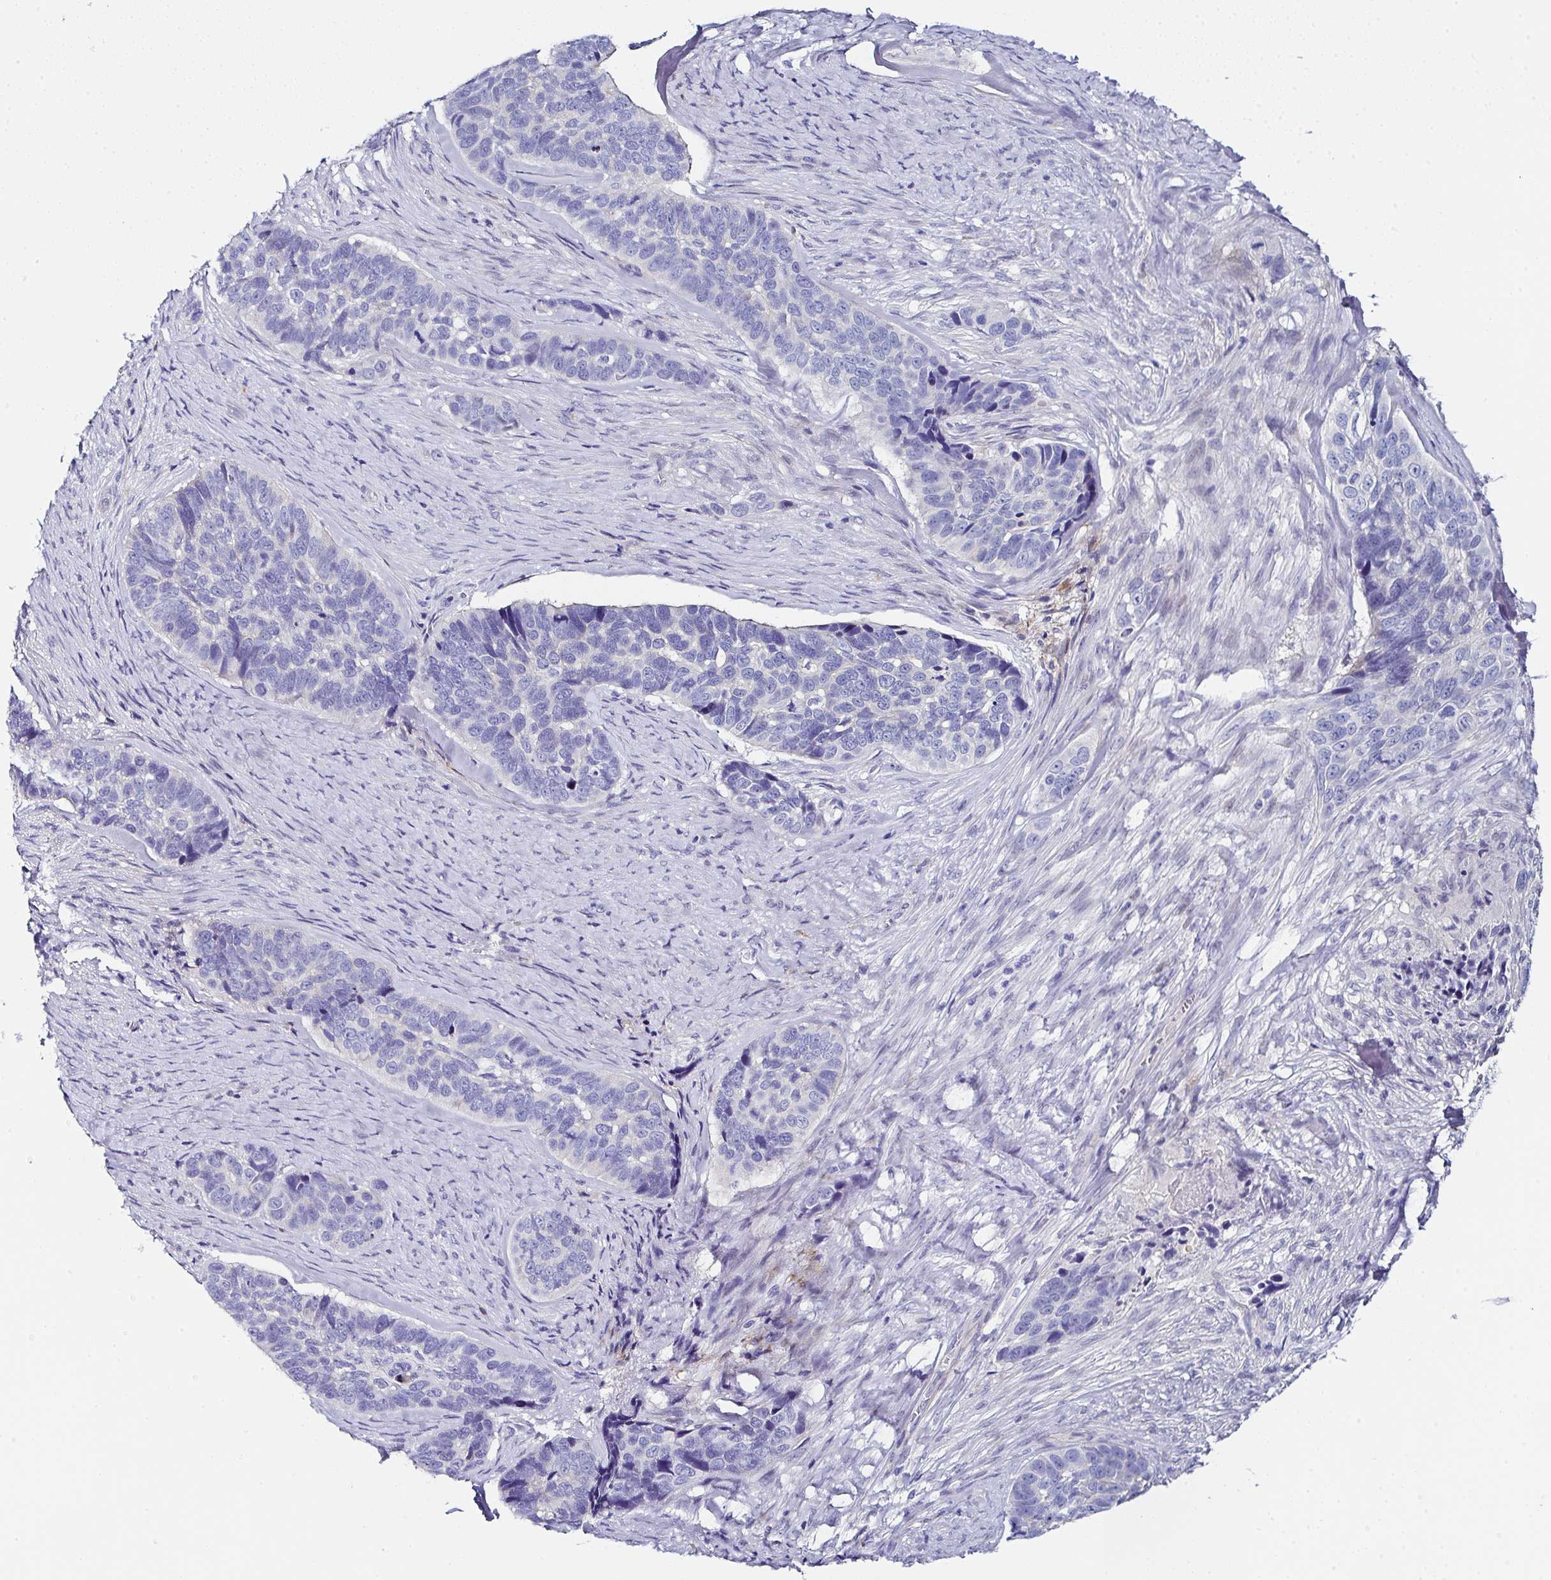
{"staining": {"intensity": "negative", "quantity": "none", "location": "none"}, "tissue": "skin cancer", "cell_type": "Tumor cells", "image_type": "cancer", "snomed": [{"axis": "morphology", "description": "Basal cell carcinoma"}, {"axis": "topography", "description": "Skin"}], "caption": "A histopathology image of skin basal cell carcinoma stained for a protein exhibits no brown staining in tumor cells.", "gene": "PPFIA4", "patient": {"sex": "female", "age": 82}}